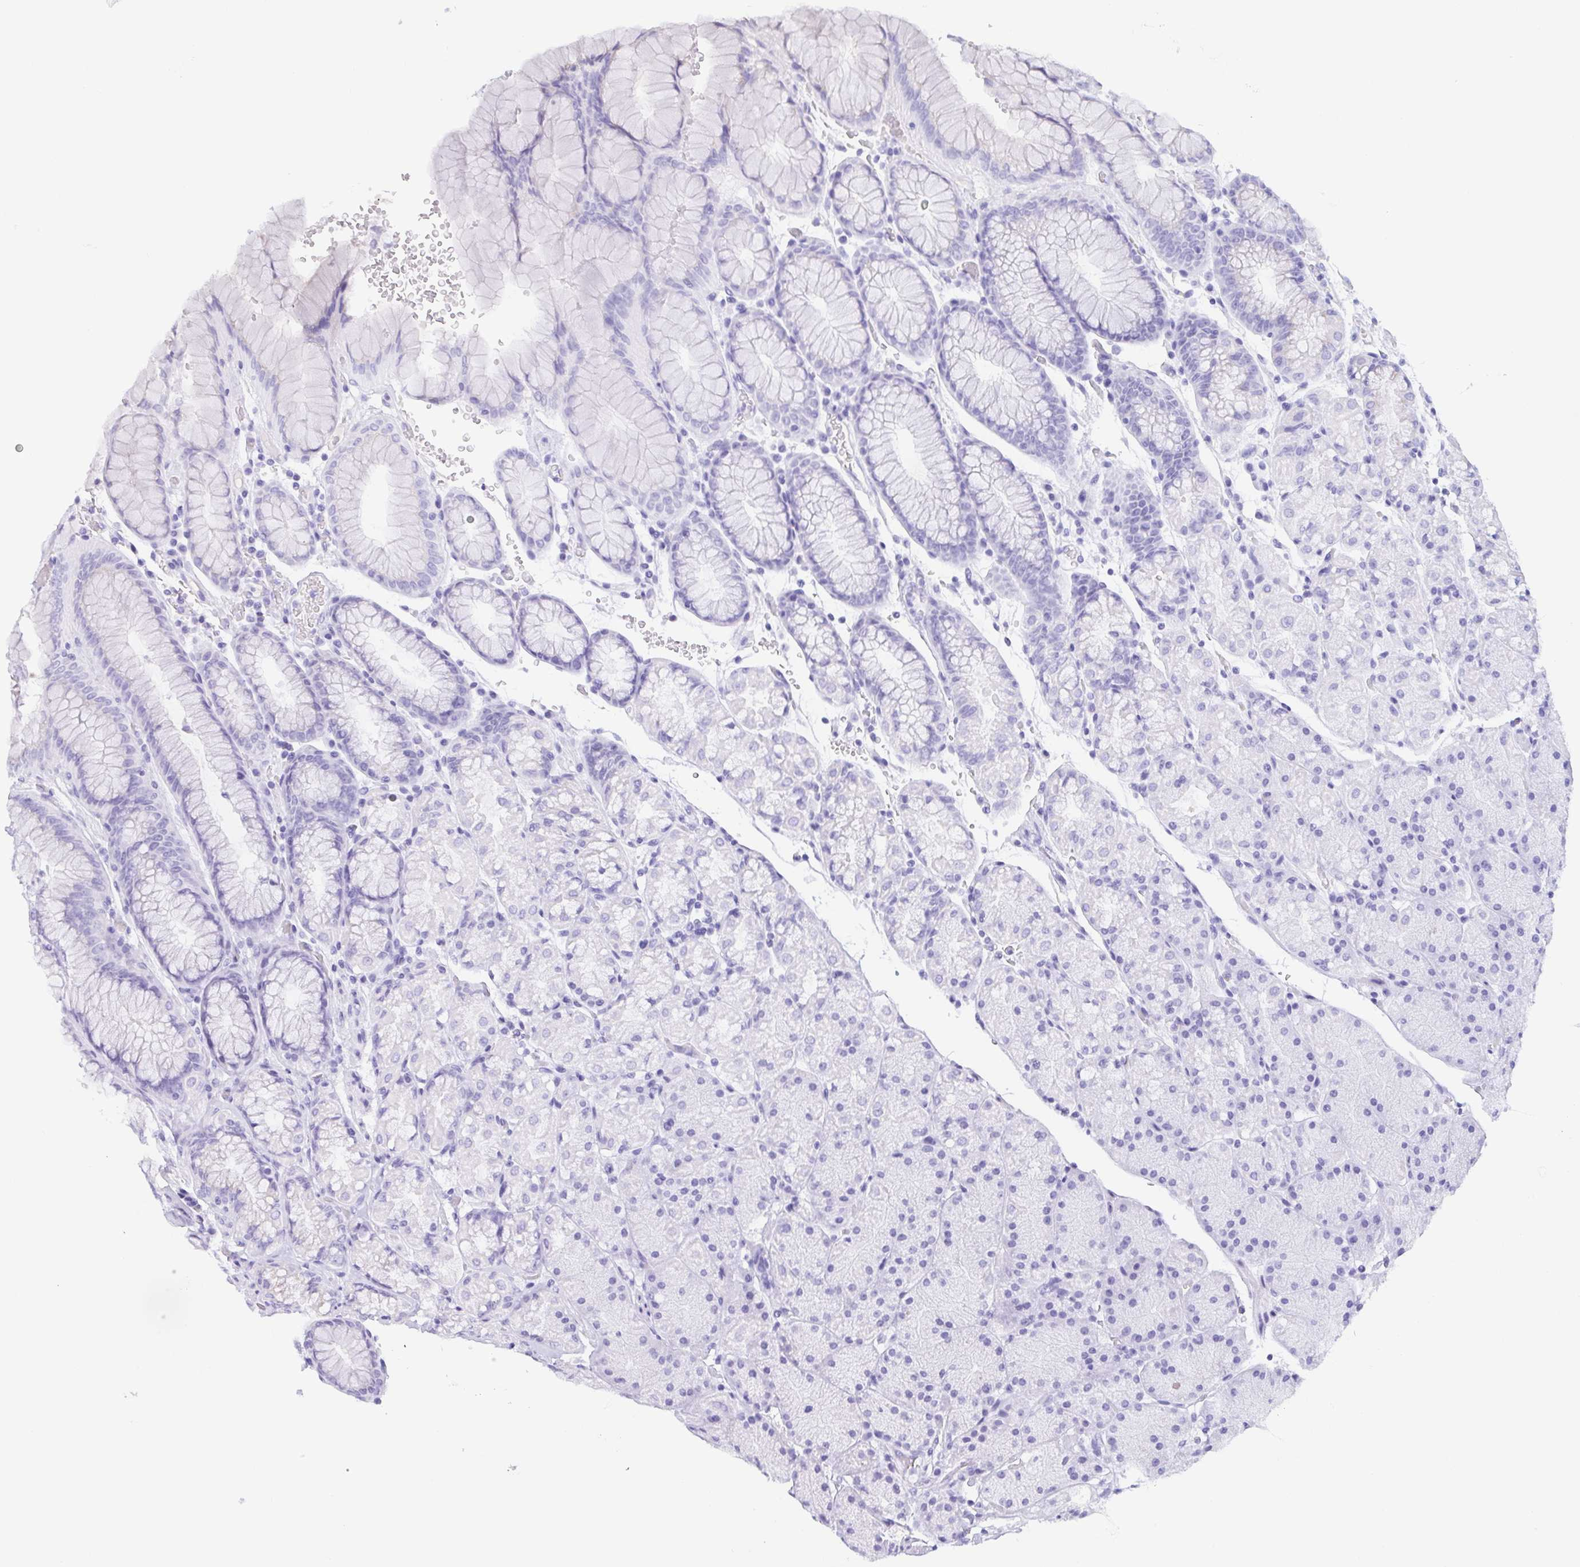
{"staining": {"intensity": "negative", "quantity": "none", "location": "none"}, "tissue": "stomach", "cell_type": "Glandular cells", "image_type": "normal", "snomed": [{"axis": "morphology", "description": "Normal tissue, NOS"}, {"axis": "topography", "description": "Stomach, upper"}, {"axis": "topography", "description": "Stomach"}], "caption": "The immunohistochemistry (IHC) photomicrograph has no significant staining in glandular cells of stomach.", "gene": "LDLRAD1", "patient": {"sex": "male", "age": 76}}